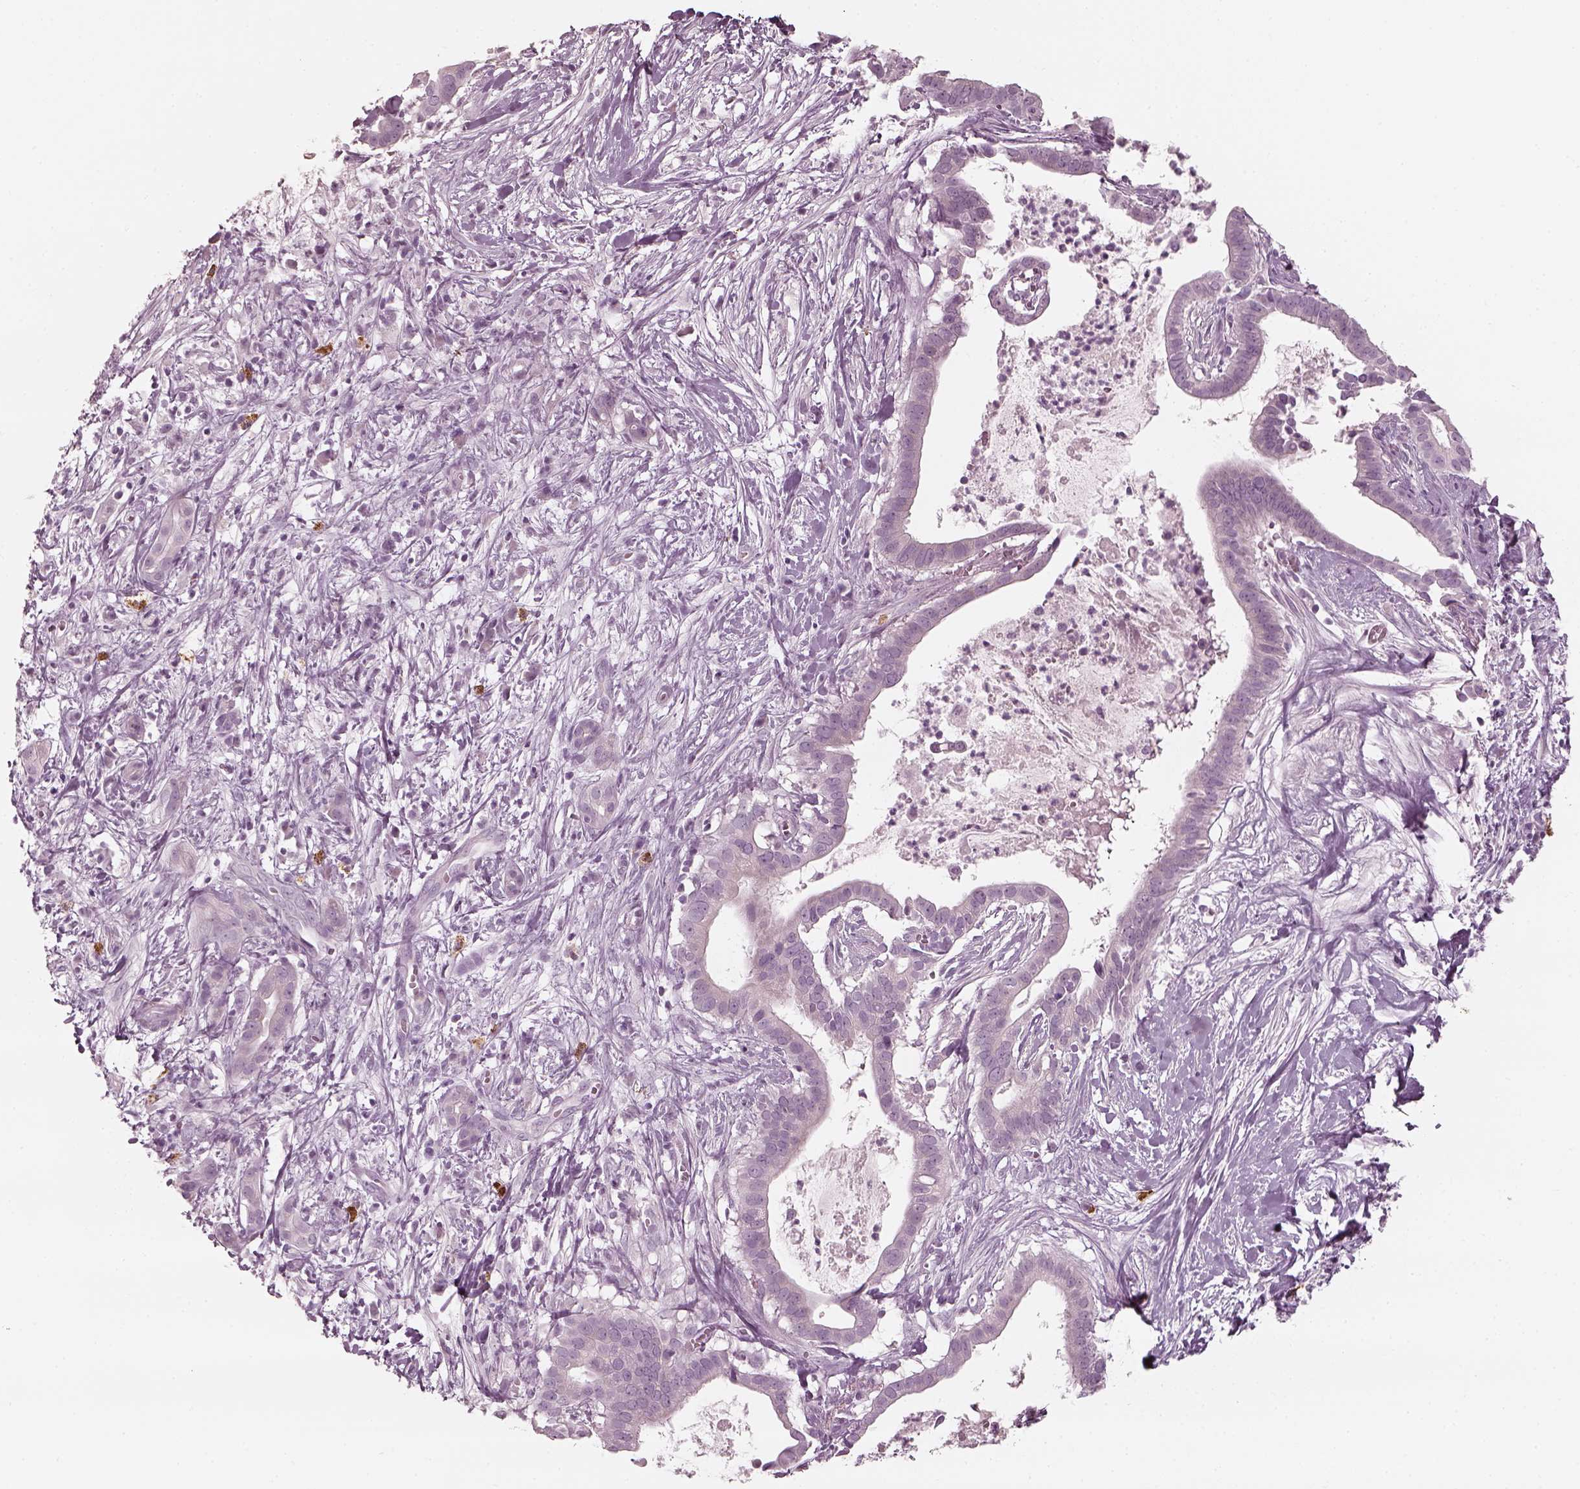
{"staining": {"intensity": "weak", "quantity": "<25%", "location": "cytoplasmic/membranous"}, "tissue": "pancreatic cancer", "cell_type": "Tumor cells", "image_type": "cancer", "snomed": [{"axis": "morphology", "description": "Adenocarcinoma, NOS"}, {"axis": "topography", "description": "Pancreas"}], "caption": "This histopathology image is of pancreatic cancer stained with immunohistochemistry to label a protein in brown with the nuclei are counter-stained blue. There is no expression in tumor cells.", "gene": "CNTN1", "patient": {"sex": "male", "age": 61}}